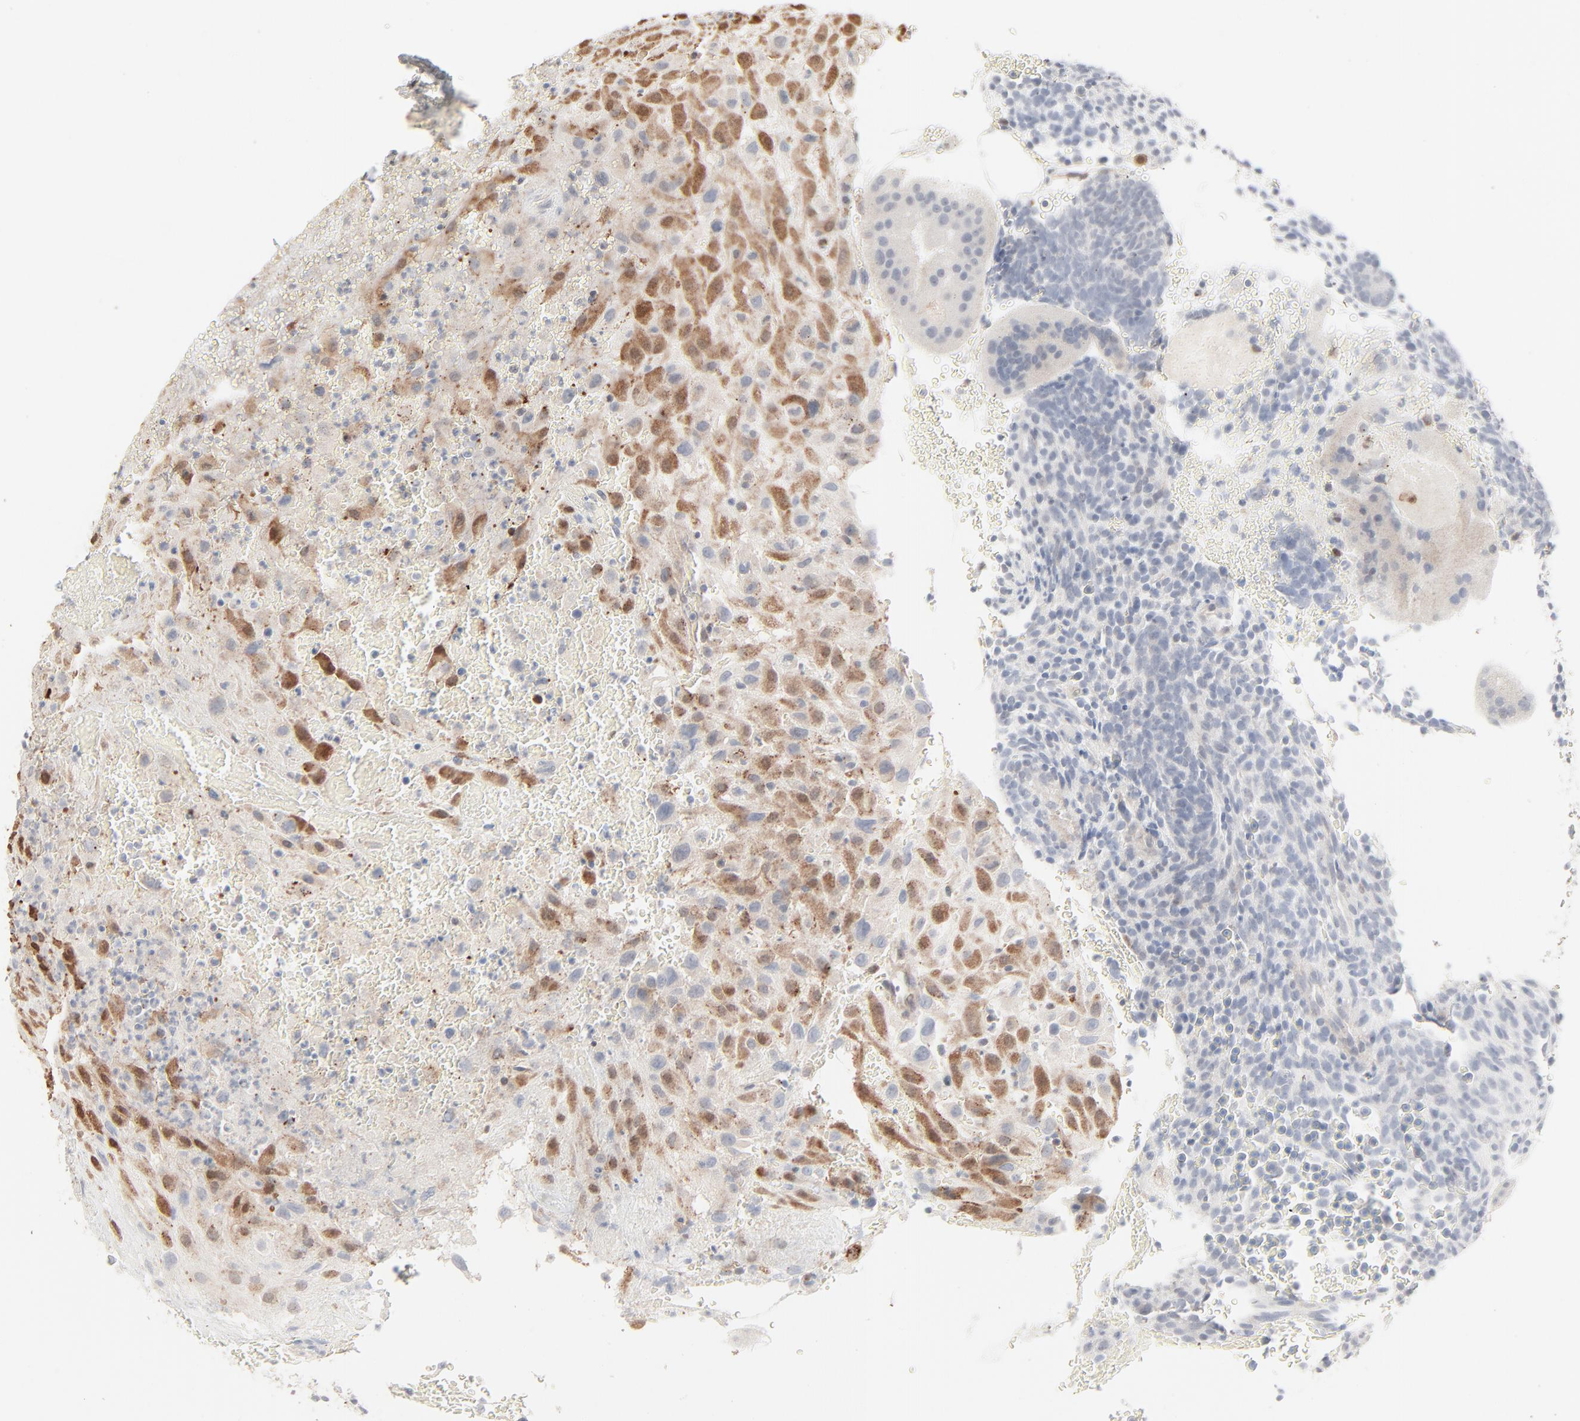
{"staining": {"intensity": "weak", "quantity": ">75%", "location": "cytoplasmic/membranous"}, "tissue": "placenta", "cell_type": "Decidual cells", "image_type": "normal", "snomed": [{"axis": "morphology", "description": "Normal tissue, NOS"}, {"axis": "topography", "description": "Placenta"}], "caption": "A brown stain labels weak cytoplasmic/membranous staining of a protein in decidual cells of normal human placenta.", "gene": "LGALS2", "patient": {"sex": "female", "age": 19}}